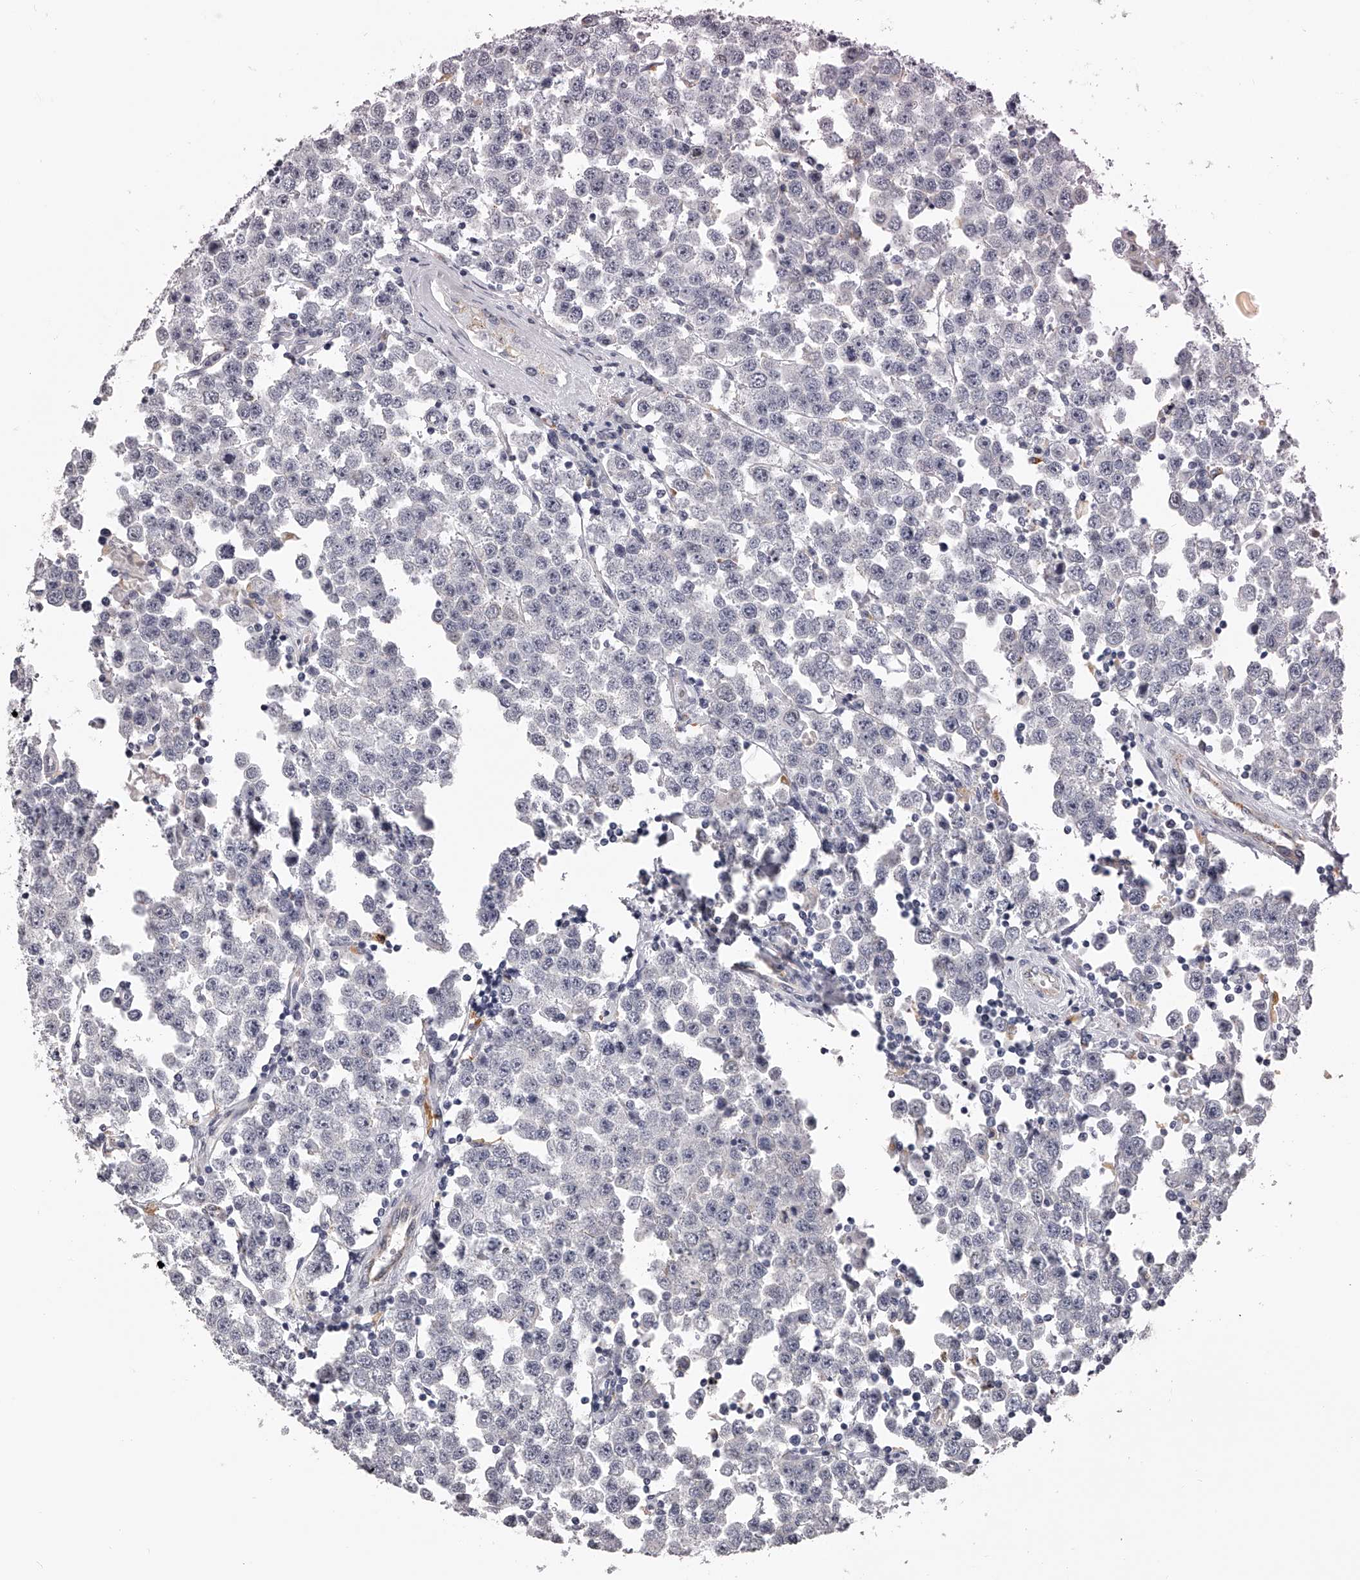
{"staining": {"intensity": "negative", "quantity": "none", "location": "none"}, "tissue": "testis cancer", "cell_type": "Tumor cells", "image_type": "cancer", "snomed": [{"axis": "morphology", "description": "Seminoma, NOS"}, {"axis": "topography", "description": "Testis"}], "caption": "Immunohistochemistry of testis cancer (seminoma) demonstrates no positivity in tumor cells.", "gene": "DMRT1", "patient": {"sex": "male", "age": 28}}